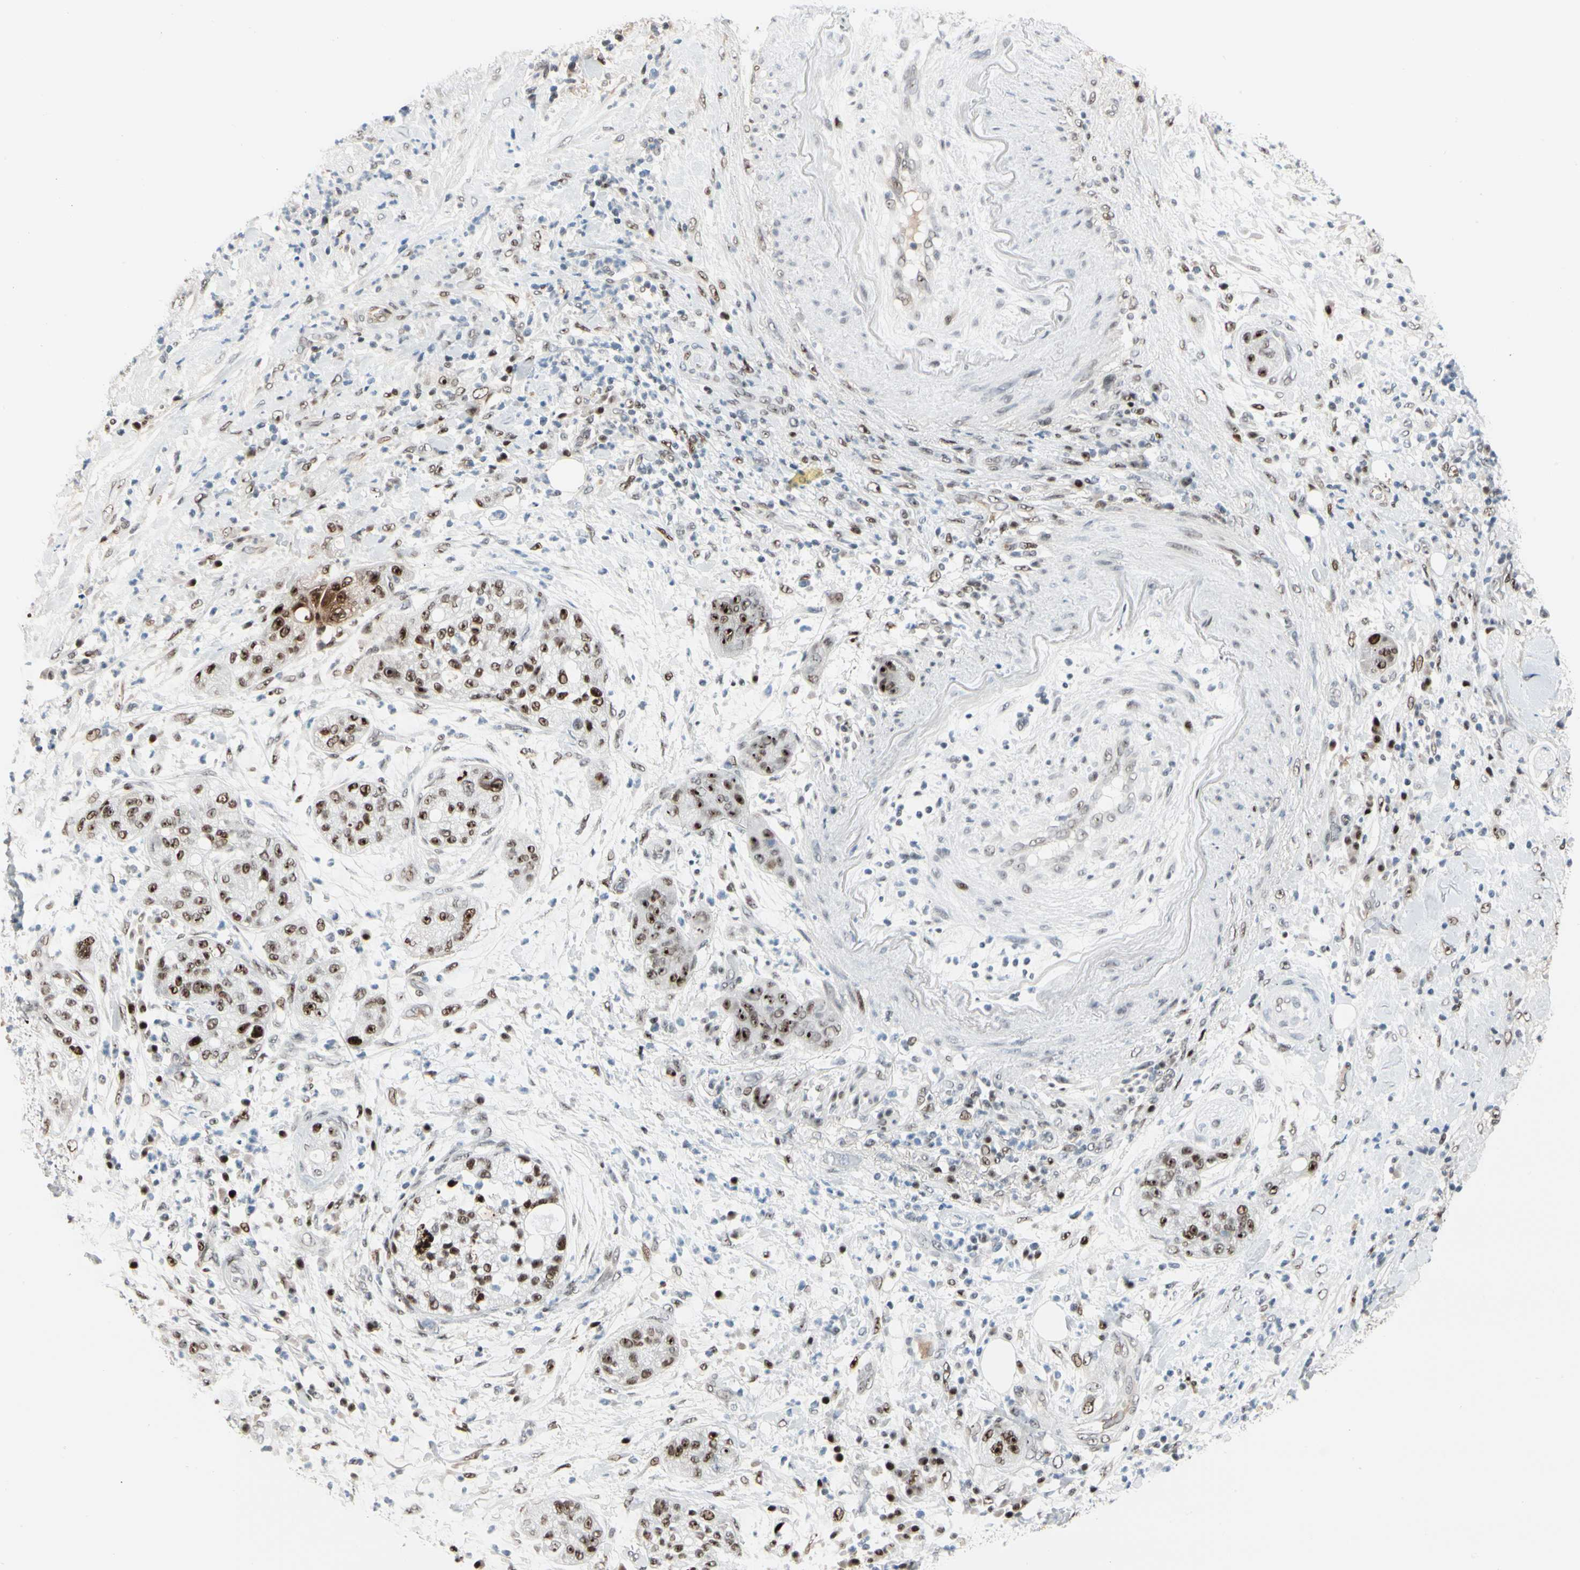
{"staining": {"intensity": "moderate", "quantity": "25%-75%", "location": "nuclear"}, "tissue": "pancreatic cancer", "cell_type": "Tumor cells", "image_type": "cancer", "snomed": [{"axis": "morphology", "description": "Adenocarcinoma, NOS"}, {"axis": "topography", "description": "Pancreas"}], "caption": "The photomicrograph shows immunohistochemical staining of pancreatic adenocarcinoma. There is moderate nuclear expression is present in about 25%-75% of tumor cells.", "gene": "FOXO3", "patient": {"sex": "female", "age": 78}}